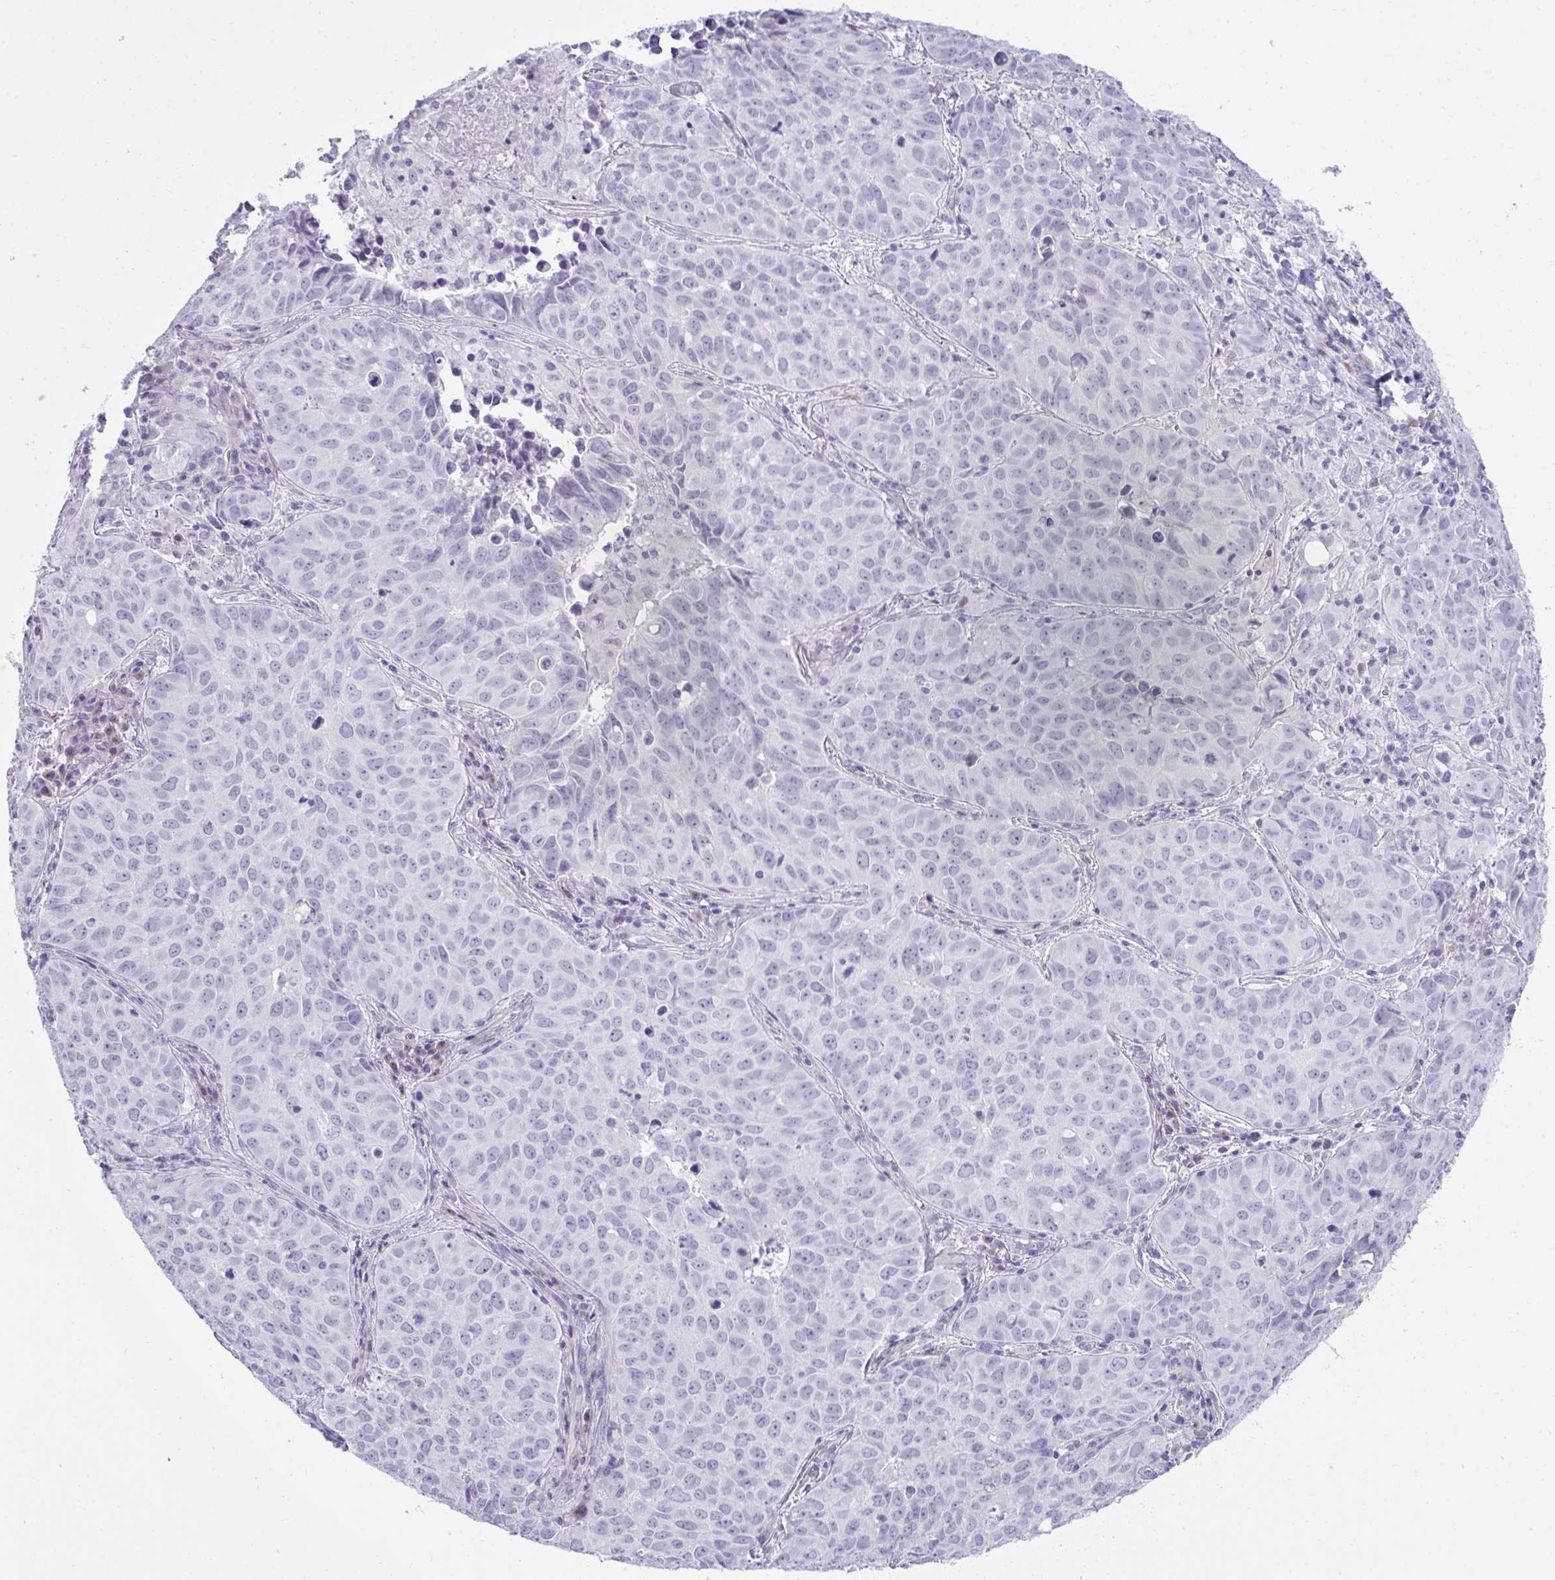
{"staining": {"intensity": "negative", "quantity": "none", "location": "none"}, "tissue": "lung cancer", "cell_type": "Tumor cells", "image_type": "cancer", "snomed": [{"axis": "morphology", "description": "Adenocarcinoma, NOS"}, {"axis": "topography", "description": "Lung"}], "caption": "An image of lung adenocarcinoma stained for a protein reveals no brown staining in tumor cells. The staining is performed using DAB brown chromogen with nuclei counter-stained in using hematoxylin.", "gene": "UBL3", "patient": {"sex": "female", "age": 50}}